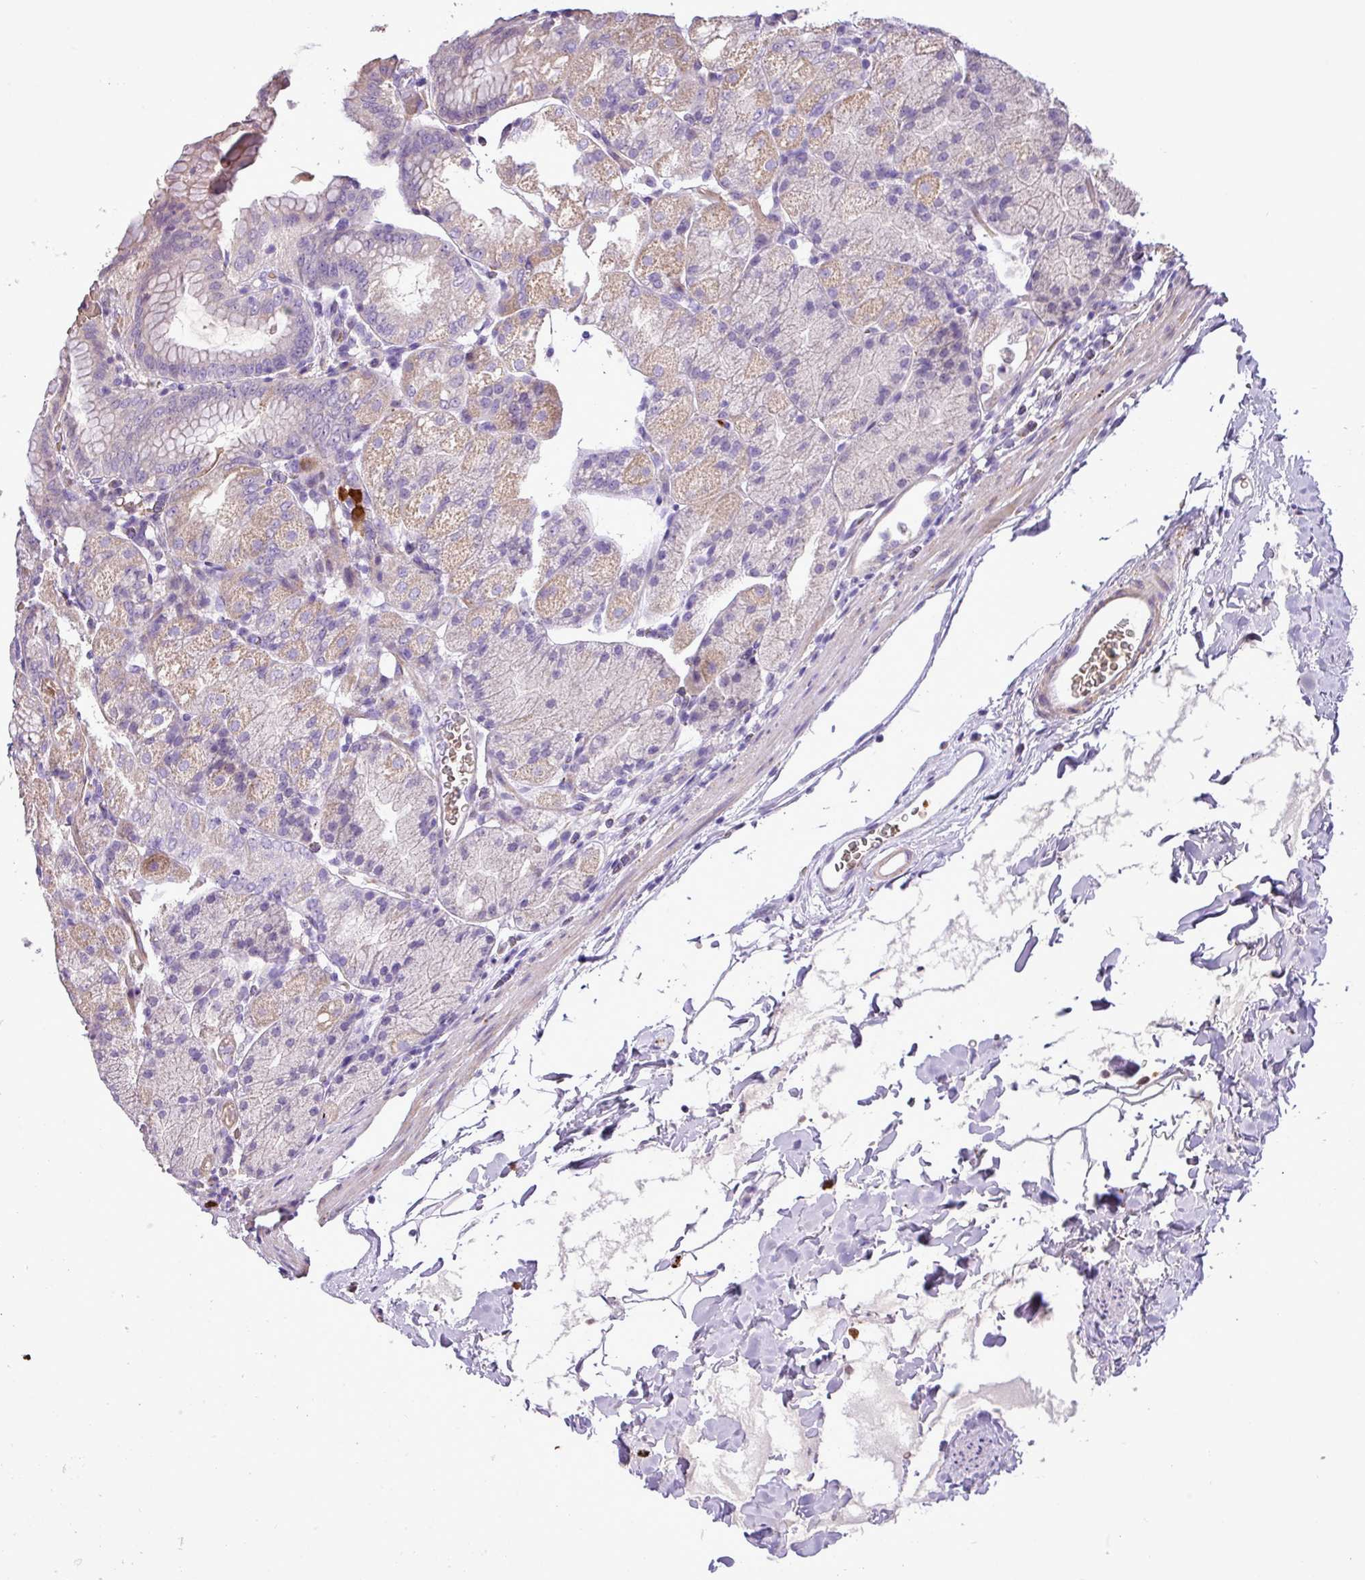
{"staining": {"intensity": "moderate", "quantity": "25%-75%", "location": "cytoplasmic/membranous"}, "tissue": "stomach", "cell_type": "Glandular cells", "image_type": "normal", "snomed": [{"axis": "morphology", "description": "Normal tissue, NOS"}, {"axis": "topography", "description": "Stomach, upper"}, {"axis": "topography", "description": "Stomach, lower"}], "caption": "Protein expression analysis of normal human stomach reveals moderate cytoplasmic/membranous positivity in approximately 25%-75% of glandular cells. (IHC, brightfield microscopy, high magnification).", "gene": "MGAT4B", "patient": {"sex": "male", "age": 62}}